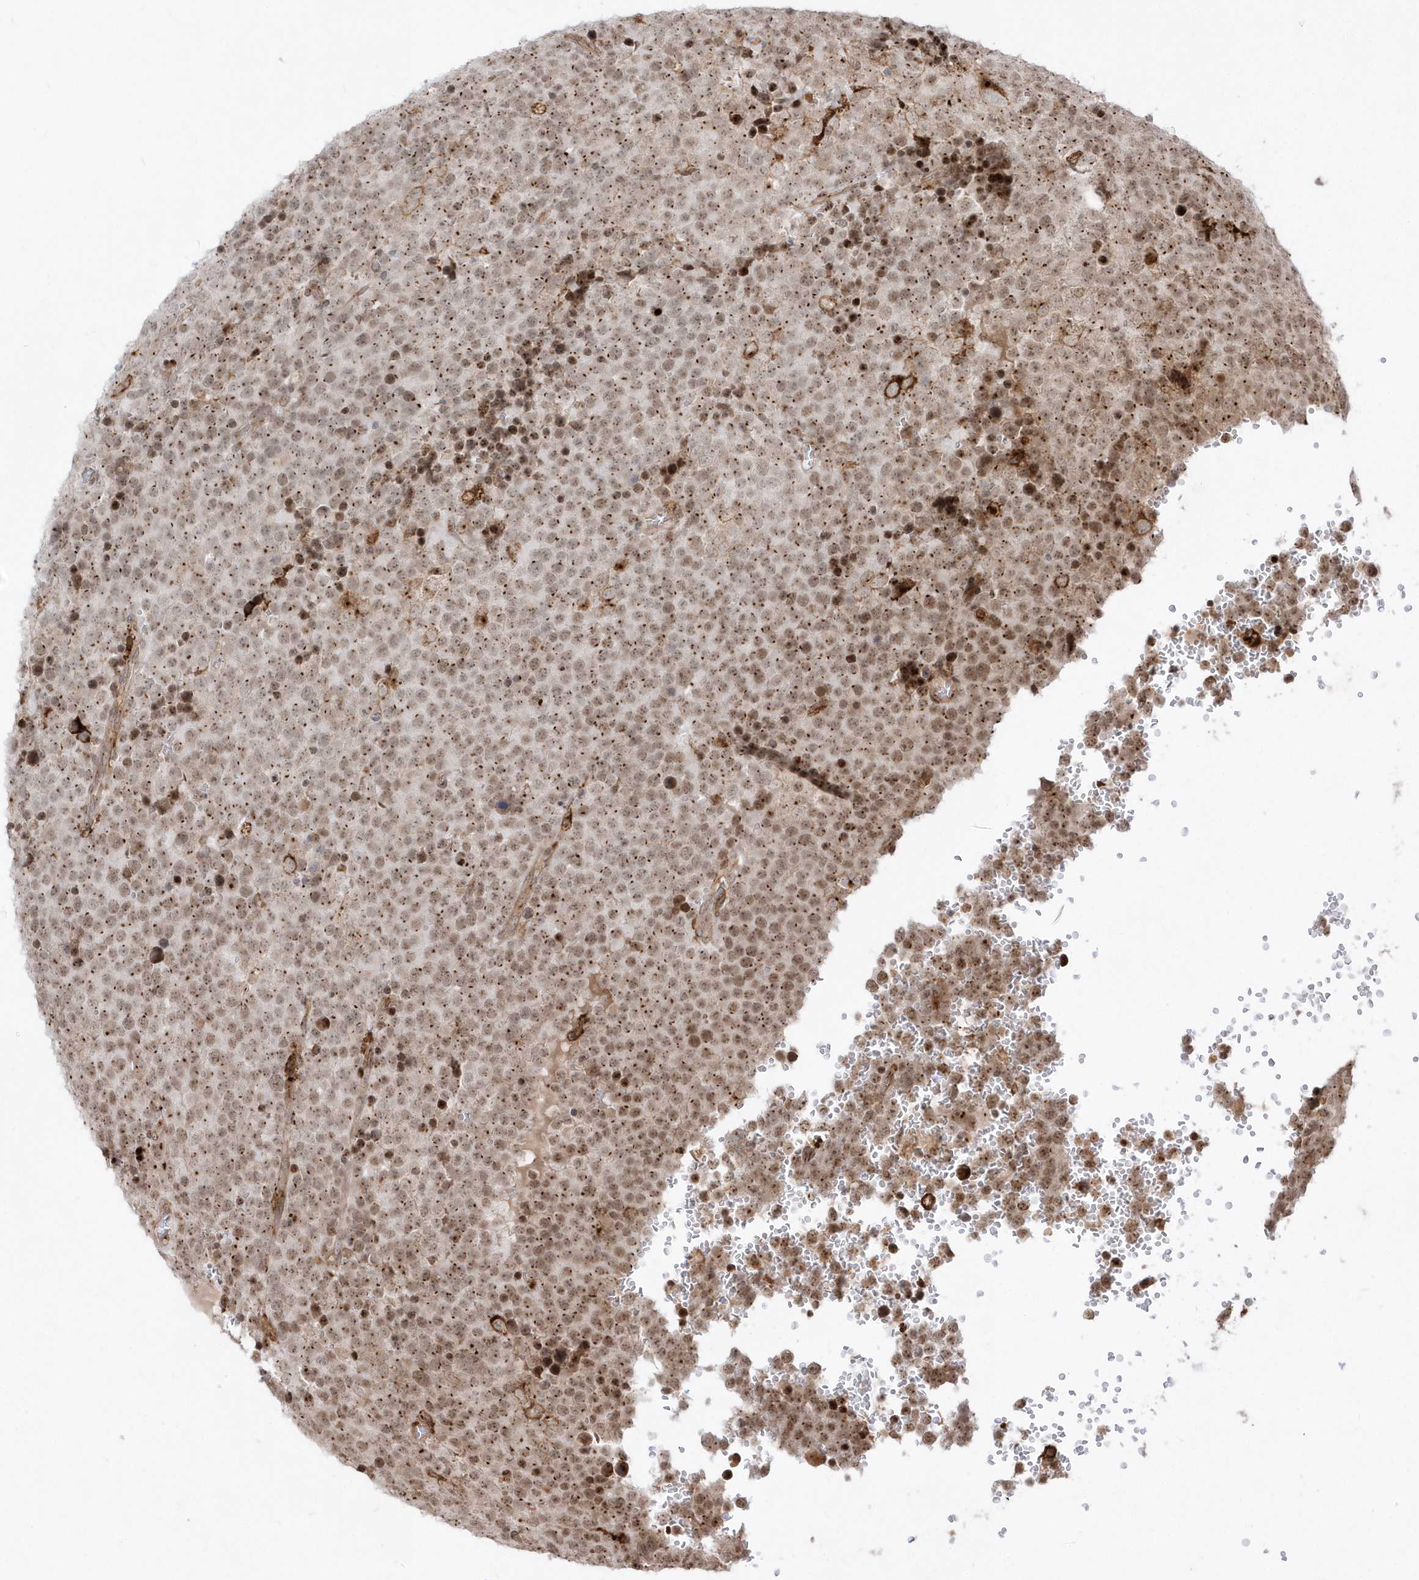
{"staining": {"intensity": "moderate", "quantity": ">75%", "location": "nuclear"}, "tissue": "testis cancer", "cell_type": "Tumor cells", "image_type": "cancer", "snomed": [{"axis": "morphology", "description": "Seminoma, NOS"}, {"axis": "topography", "description": "Testis"}], "caption": "Seminoma (testis) stained with immunohistochemistry shows moderate nuclear positivity in approximately >75% of tumor cells. Using DAB (3,3'-diaminobenzidine) (brown) and hematoxylin (blue) stains, captured at high magnification using brightfield microscopy.", "gene": "EPC2", "patient": {"sex": "male", "age": 71}}